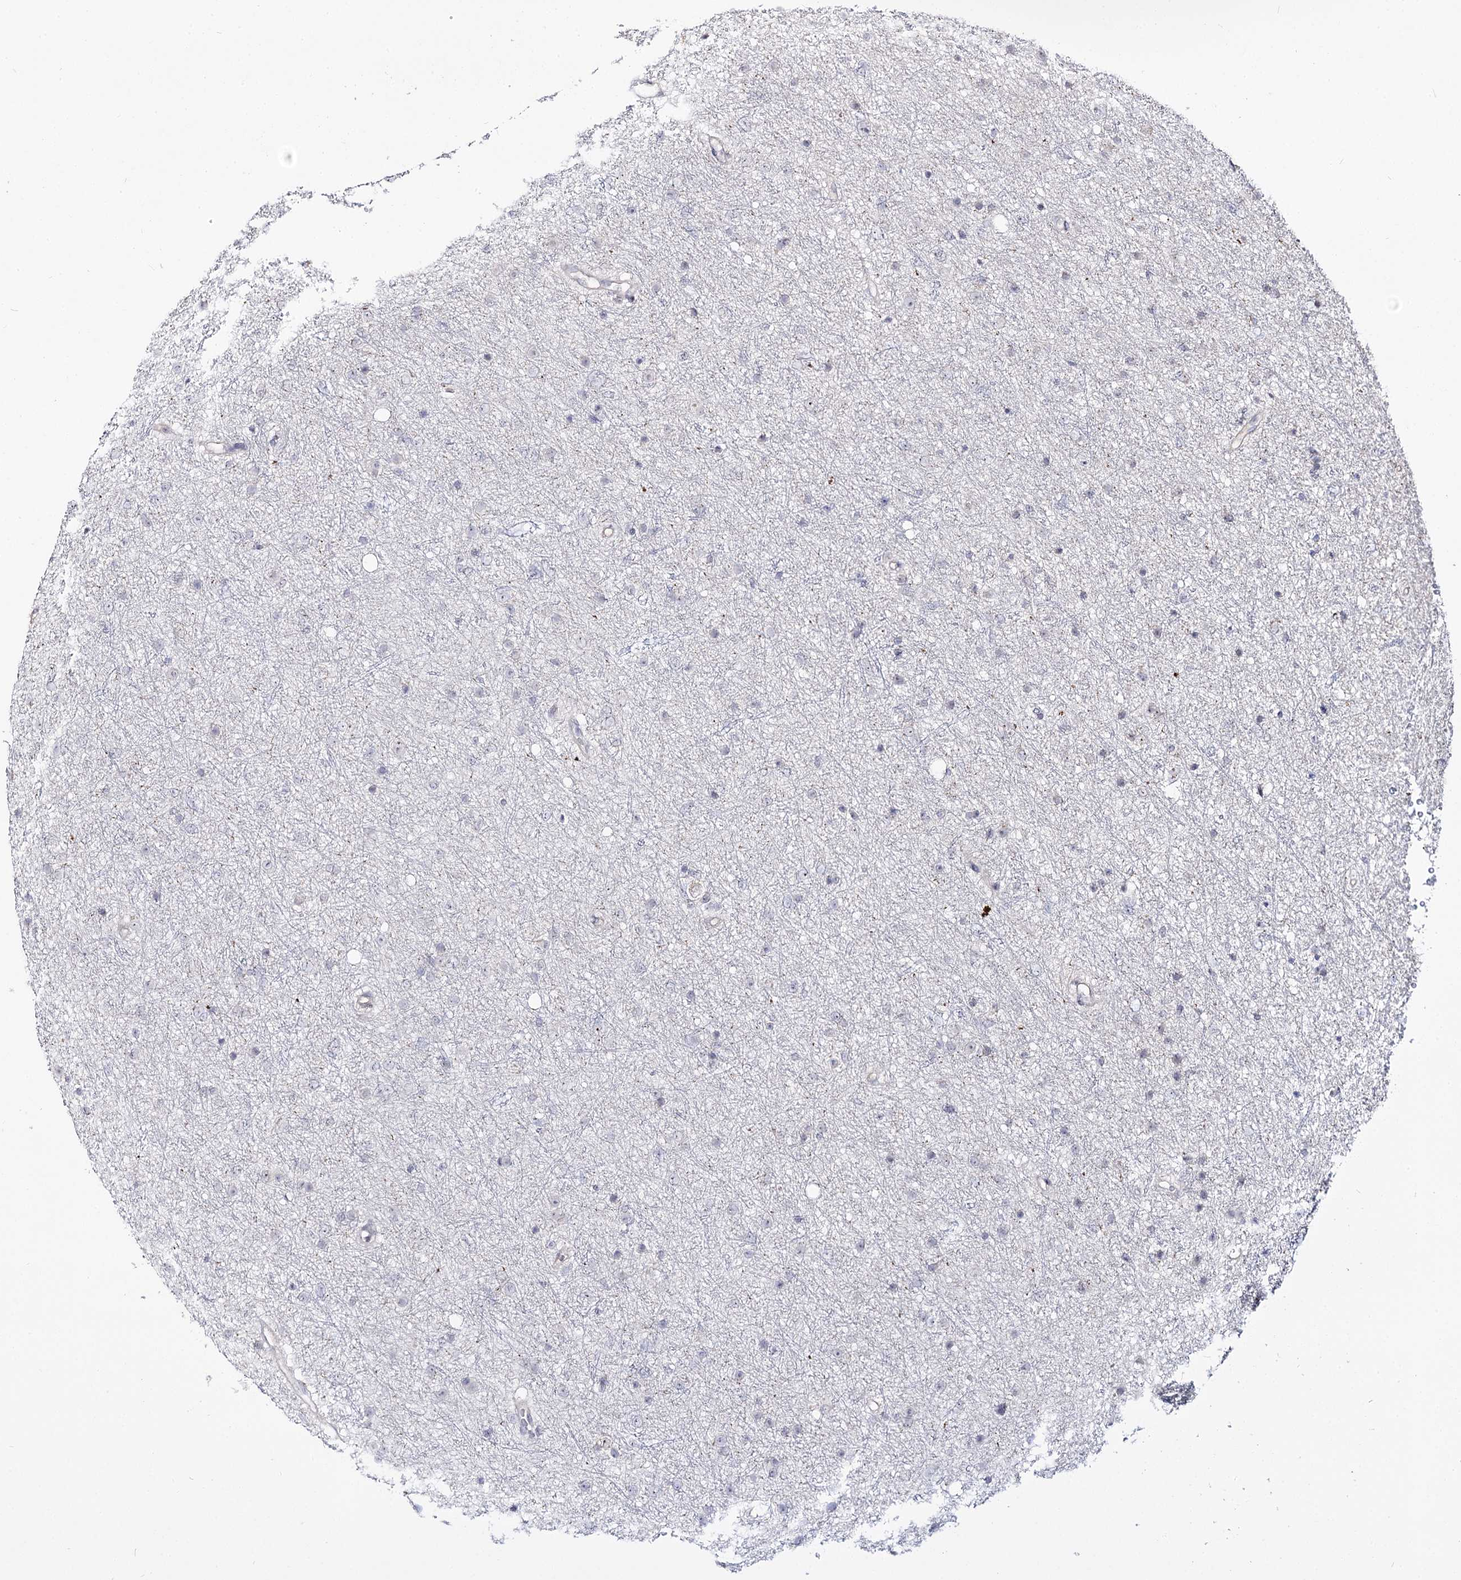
{"staining": {"intensity": "negative", "quantity": "none", "location": "none"}, "tissue": "glioma", "cell_type": "Tumor cells", "image_type": "cancer", "snomed": [{"axis": "morphology", "description": "Glioma, malignant, Low grade"}, {"axis": "topography", "description": "Cerebral cortex"}], "caption": "Tumor cells show no significant protein expression in glioma.", "gene": "RRP9", "patient": {"sex": "female", "age": 39}}